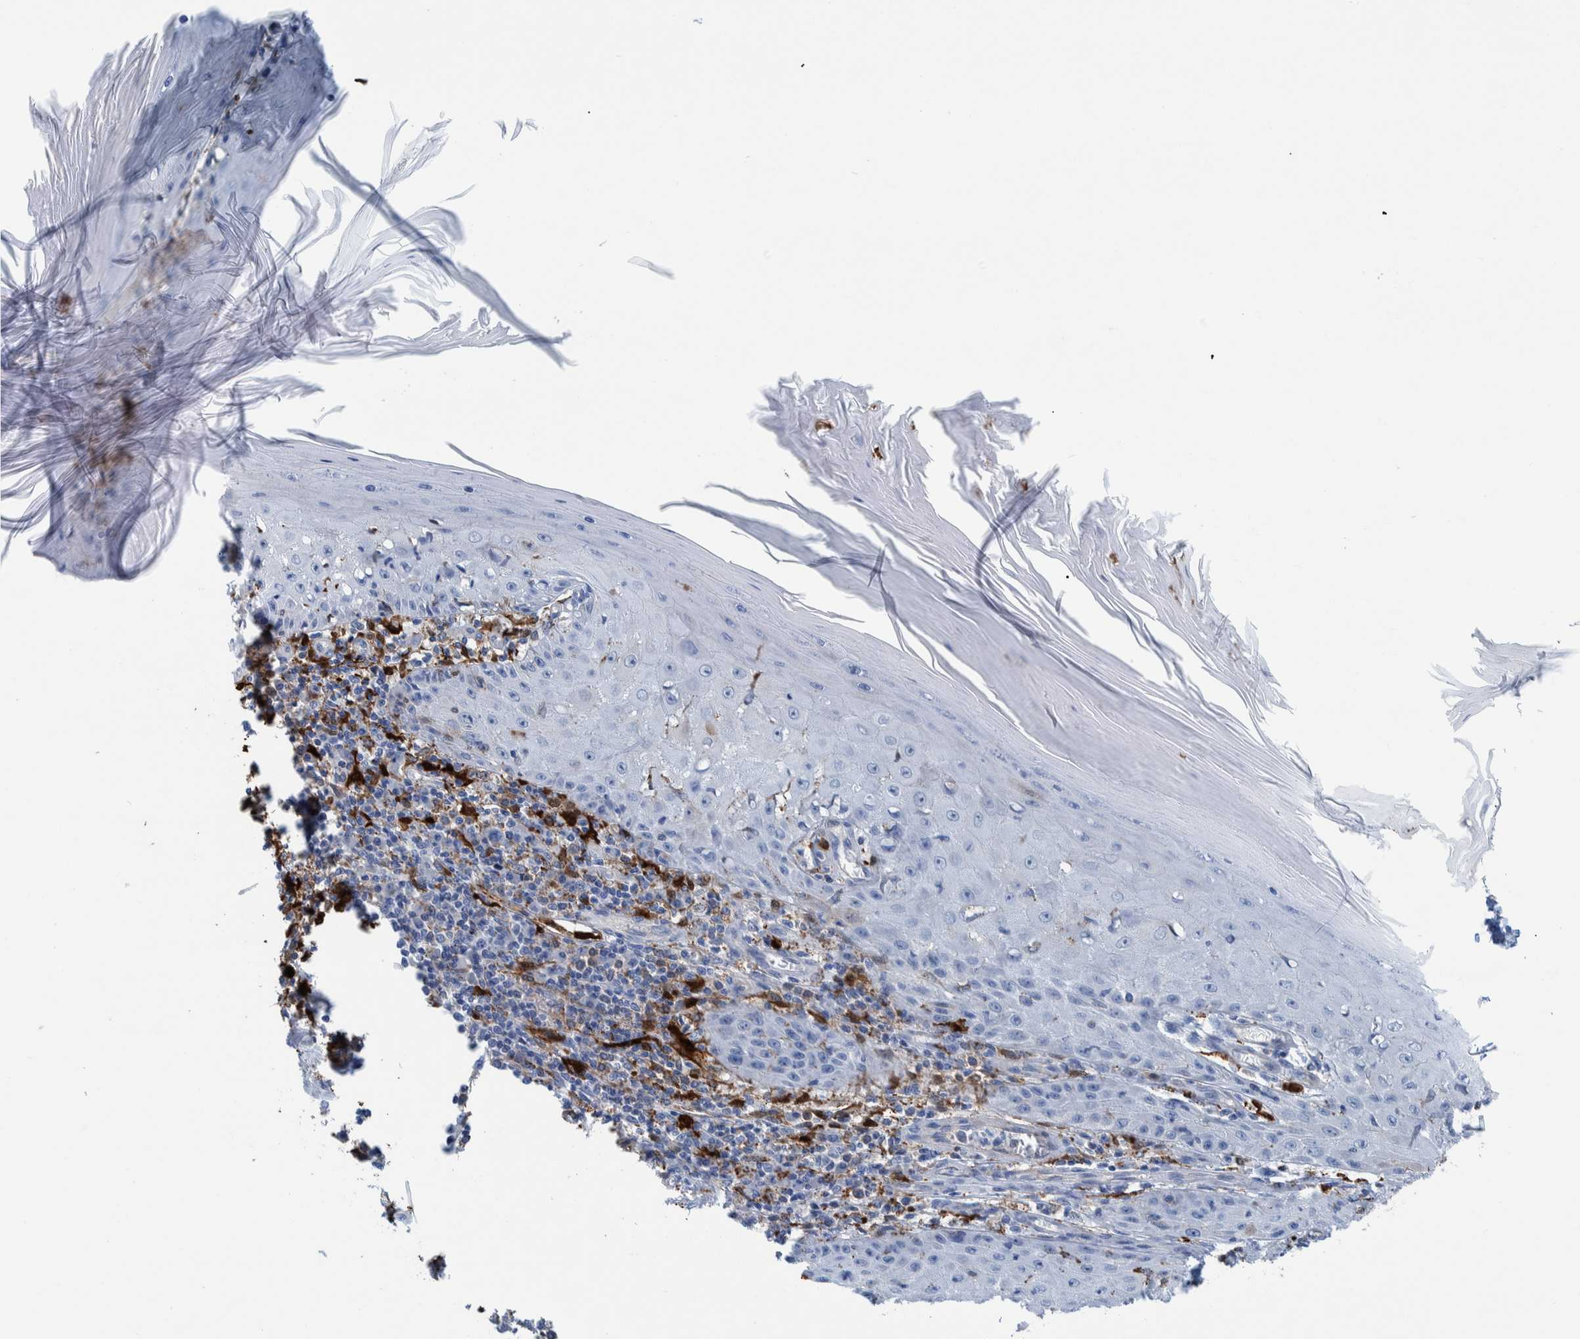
{"staining": {"intensity": "negative", "quantity": "none", "location": "none"}, "tissue": "skin cancer", "cell_type": "Tumor cells", "image_type": "cancer", "snomed": [{"axis": "morphology", "description": "Squamous cell carcinoma, NOS"}, {"axis": "topography", "description": "Skin"}], "caption": "This is a image of IHC staining of squamous cell carcinoma (skin), which shows no expression in tumor cells.", "gene": "IDO1", "patient": {"sex": "female", "age": 73}}